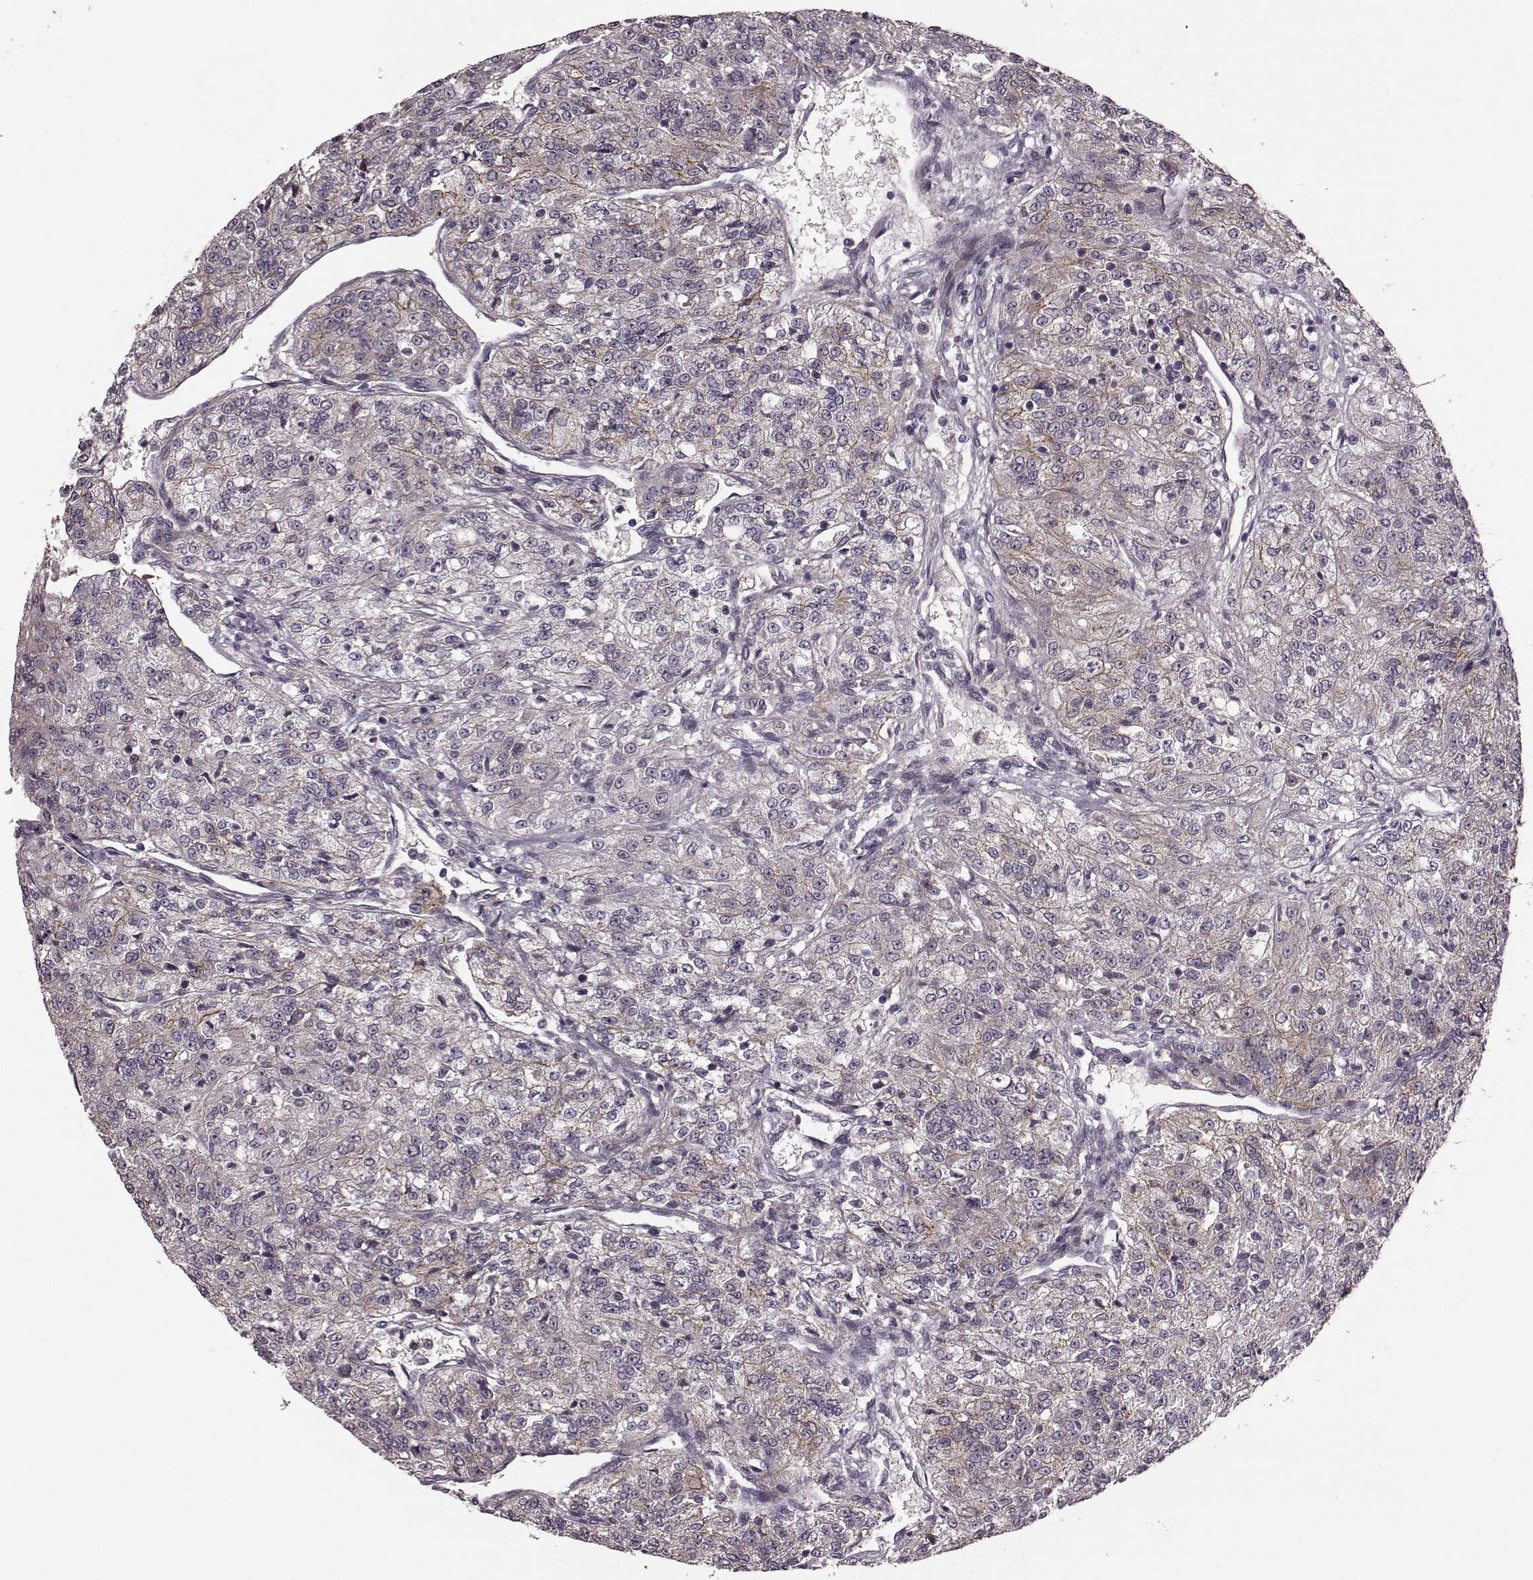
{"staining": {"intensity": "moderate", "quantity": "<25%", "location": "cytoplasmic/membranous"}, "tissue": "renal cancer", "cell_type": "Tumor cells", "image_type": "cancer", "snomed": [{"axis": "morphology", "description": "Adenocarcinoma, NOS"}, {"axis": "topography", "description": "Kidney"}], "caption": "Human renal cancer stained for a protein (brown) displays moderate cytoplasmic/membranous positive staining in about <25% of tumor cells.", "gene": "SYNPO", "patient": {"sex": "female", "age": 63}}